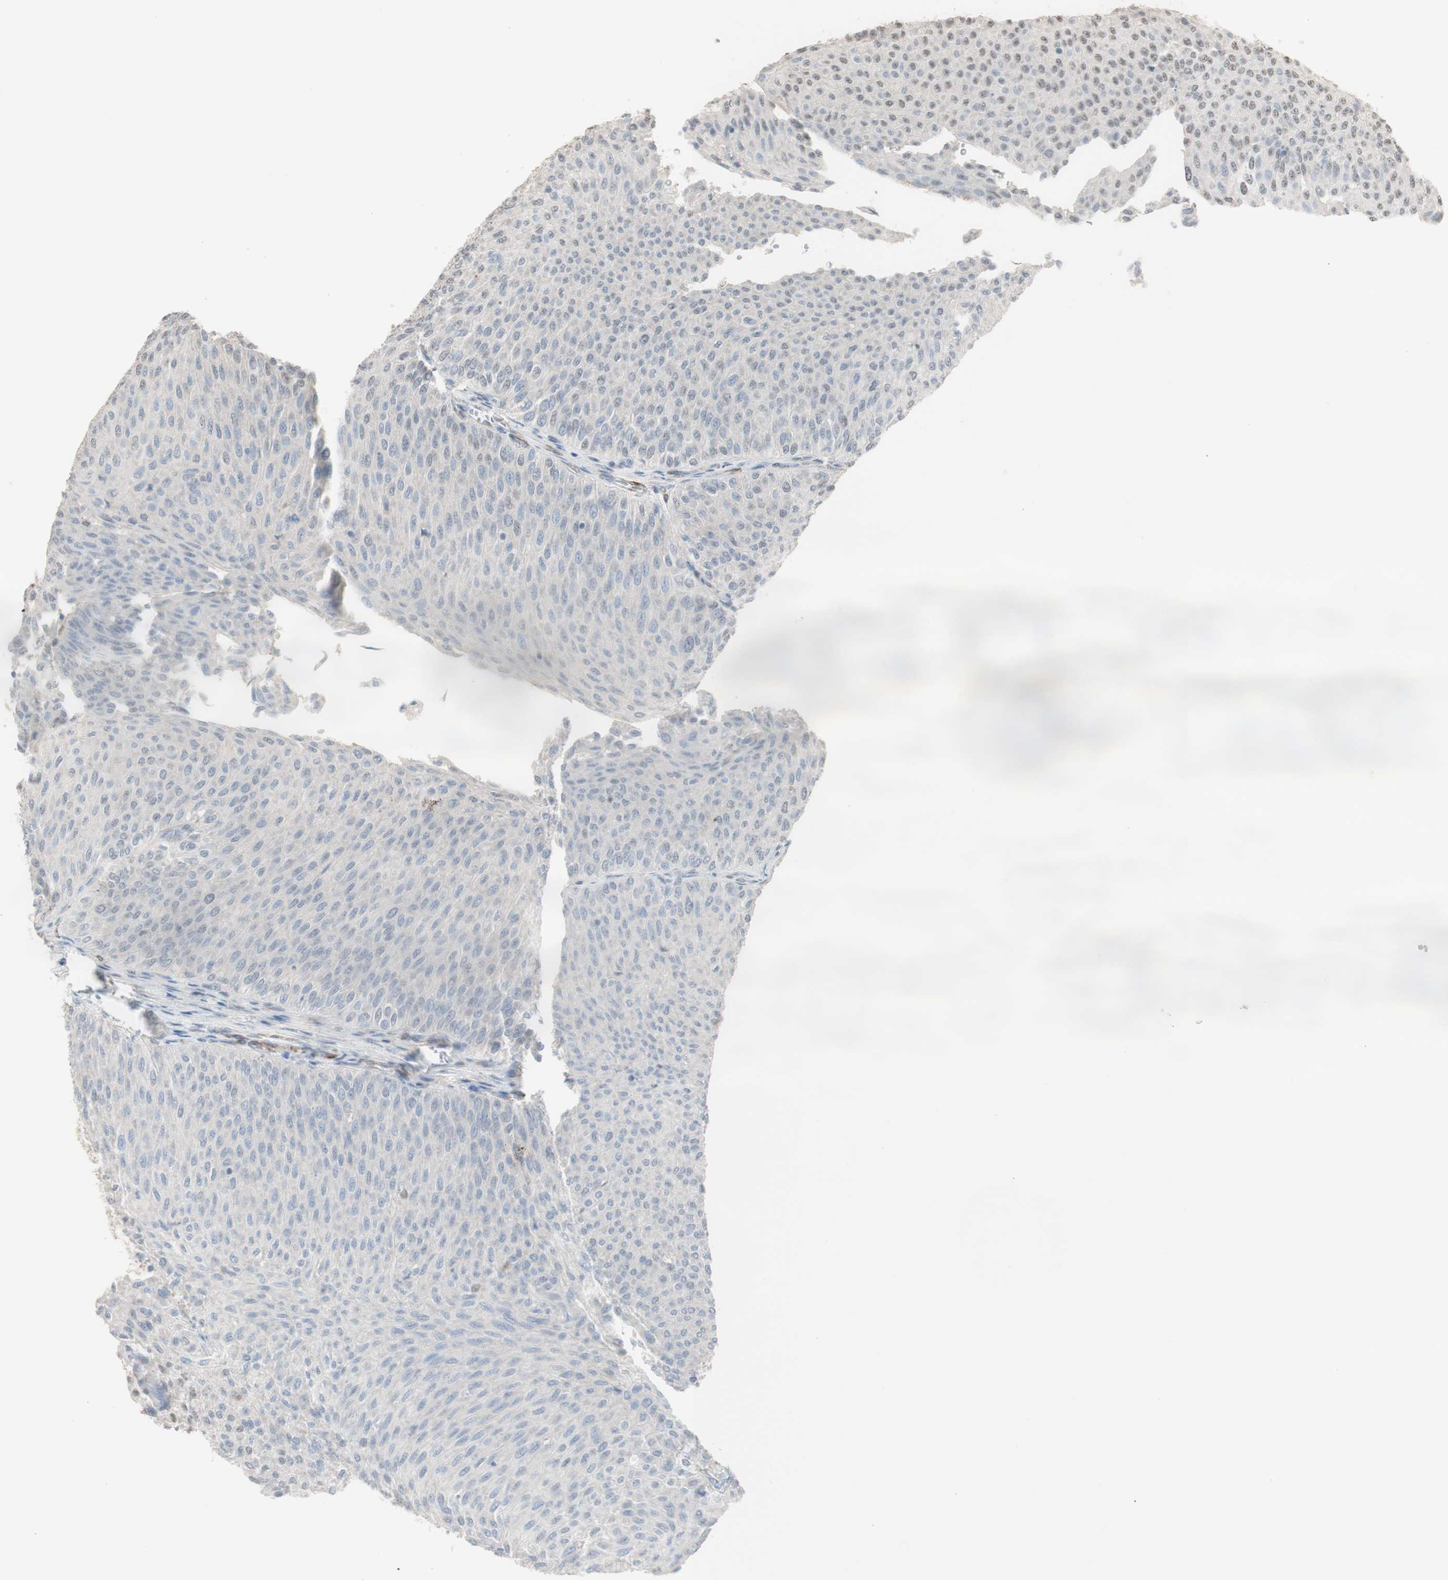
{"staining": {"intensity": "negative", "quantity": "none", "location": "none"}, "tissue": "urothelial cancer", "cell_type": "Tumor cells", "image_type": "cancer", "snomed": [{"axis": "morphology", "description": "Urothelial carcinoma, Low grade"}, {"axis": "topography", "description": "Urinary bladder"}], "caption": "The immunohistochemistry (IHC) micrograph has no significant positivity in tumor cells of low-grade urothelial carcinoma tissue.", "gene": "MUC3A", "patient": {"sex": "male", "age": 78}}